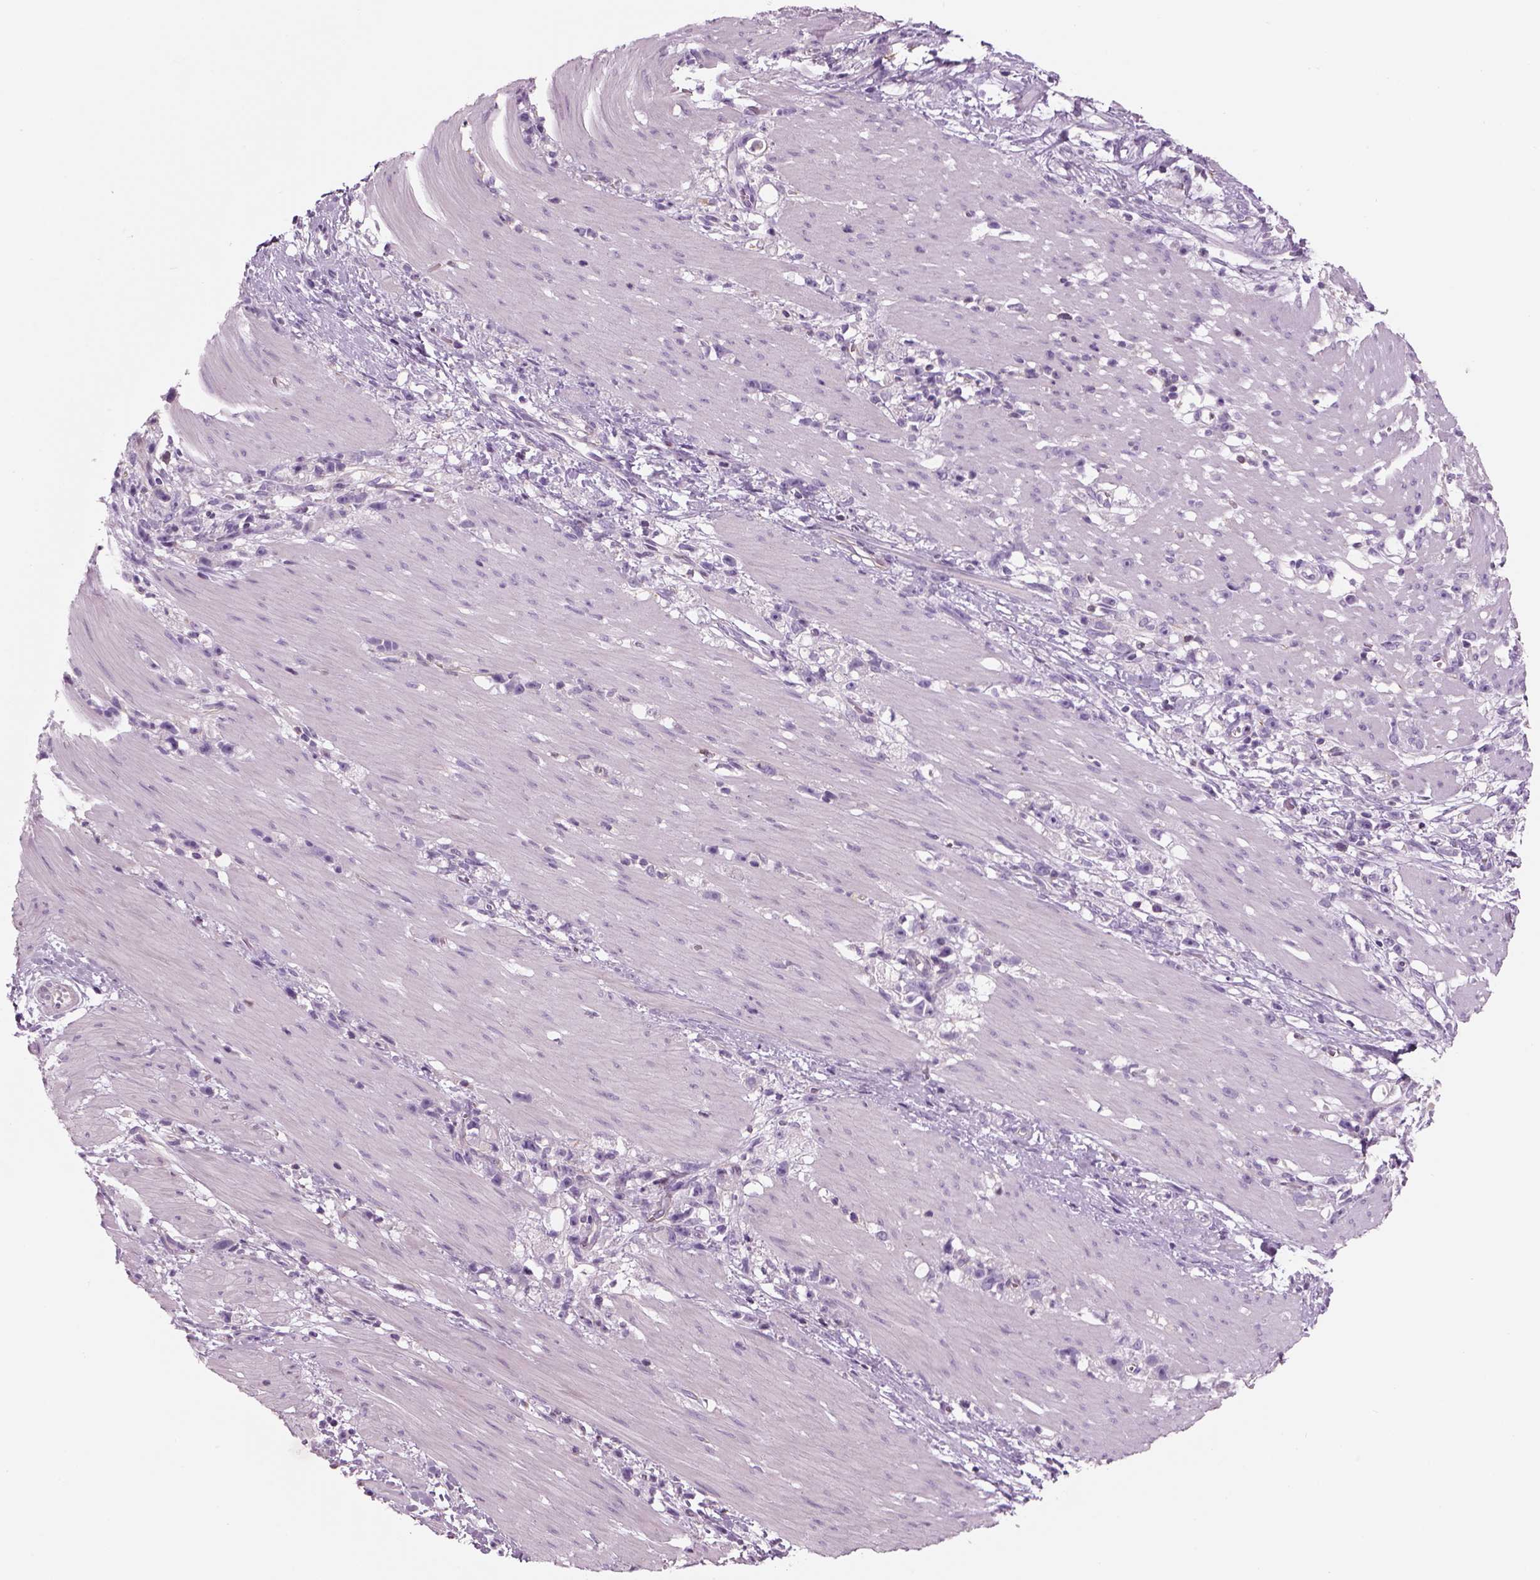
{"staining": {"intensity": "negative", "quantity": "none", "location": "none"}, "tissue": "stomach cancer", "cell_type": "Tumor cells", "image_type": "cancer", "snomed": [{"axis": "morphology", "description": "Adenocarcinoma, NOS"}, {"axis": "topography", "description": "Stomach"}], "caption": "Immunohistochemistry image of stomach cancer (adenocarcinoma) stained for a protein (brown), which reveals no expression in tumor cells.", "gene": "SLC1A7", "patient": {"sex": "female", "age": 59}}